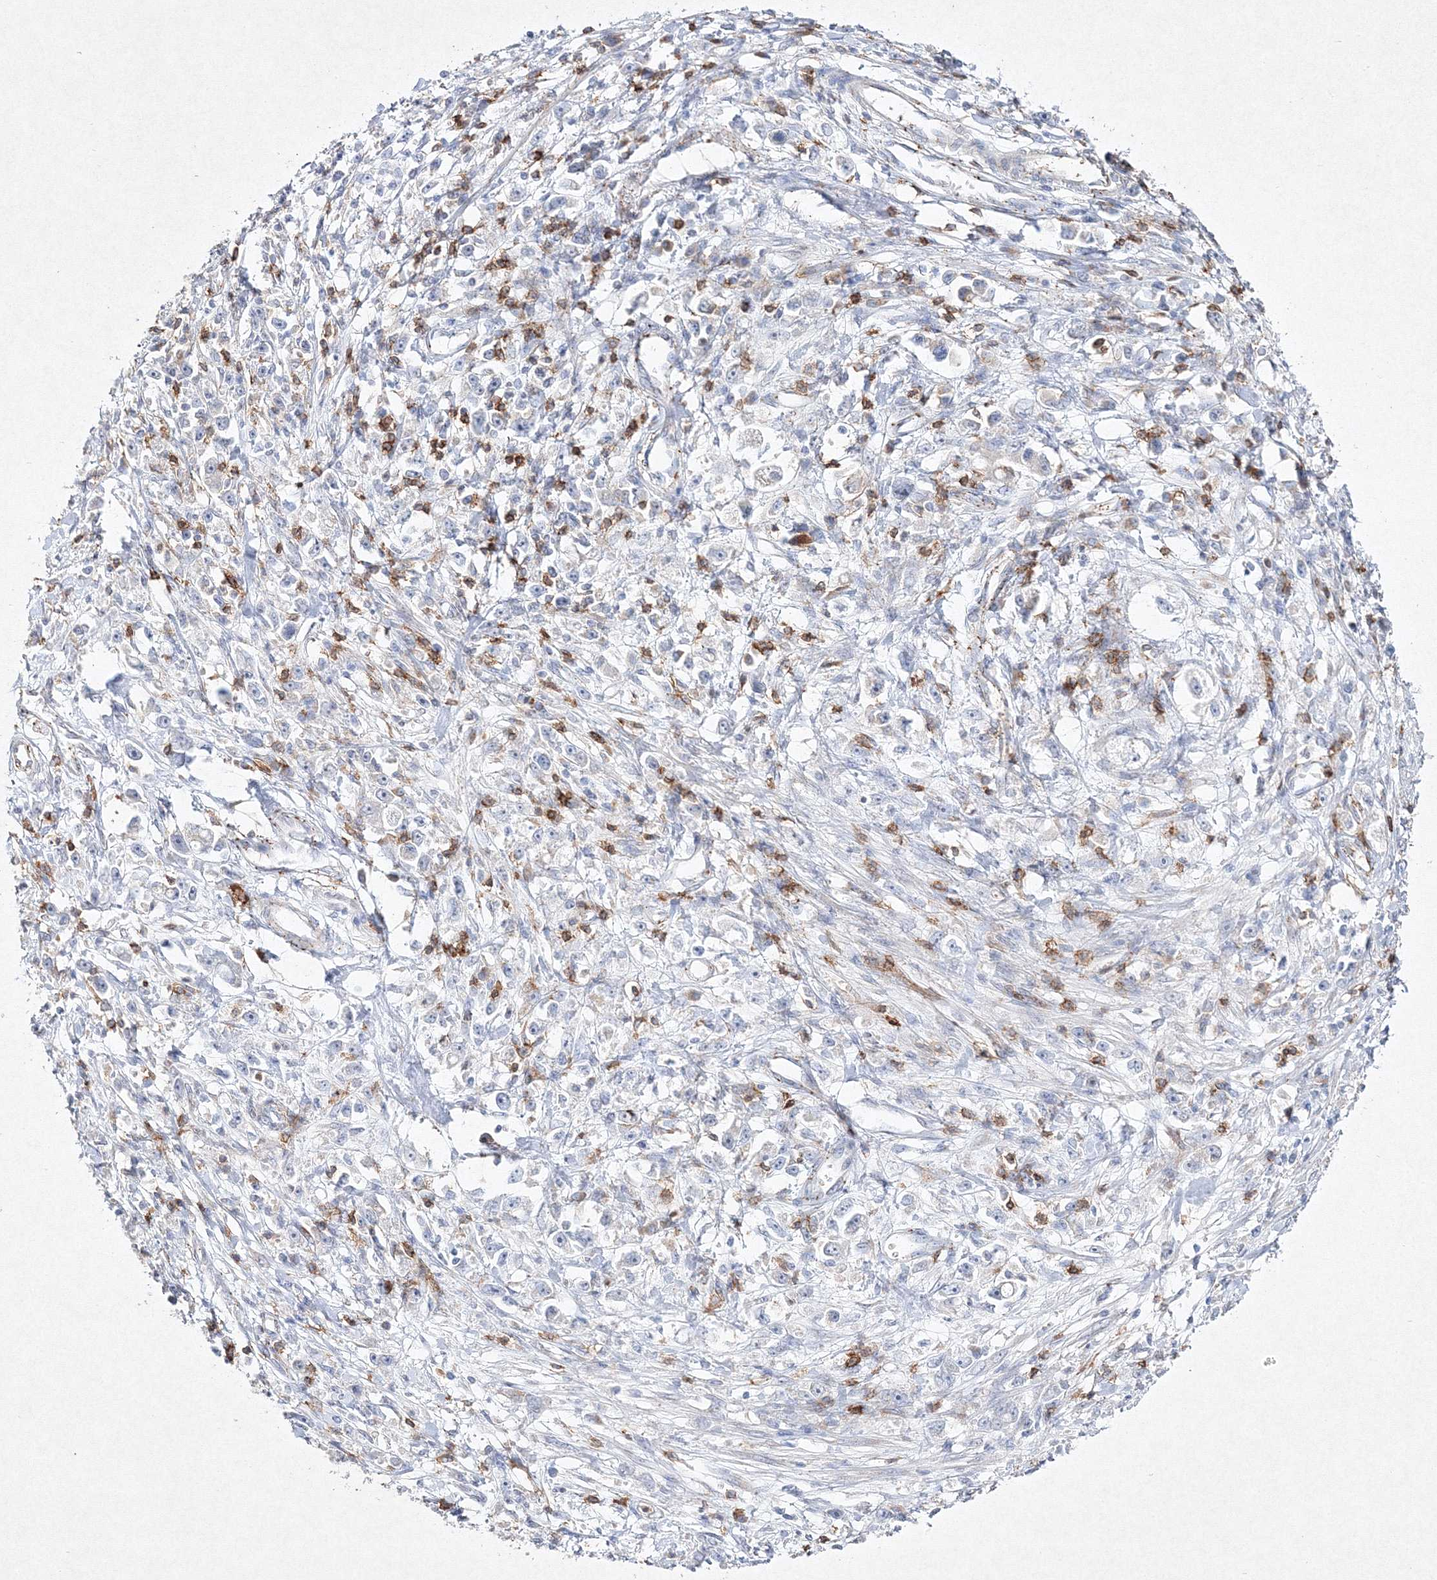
{"staining": {"intensity": "negative", "quantity": "none", "location": "none"}, "tissue": "stomach cancer", "cell_type": "Tumor cells", "image_type": "cancer", "snomed": [{"axis": "morphology", "description": "Adenocarcinoma, NOS"}, {"axis": "topography", "description": "Stomach"}], "caption": "Tumor cells show no significant staining in stomach cancer. Brightfield microscopy of IHC stained with DAB (brown) and hematoxylin (blue), captured at high magnification.", "gene": "HCST", "patient": {"sex": "female", "age": 59}}